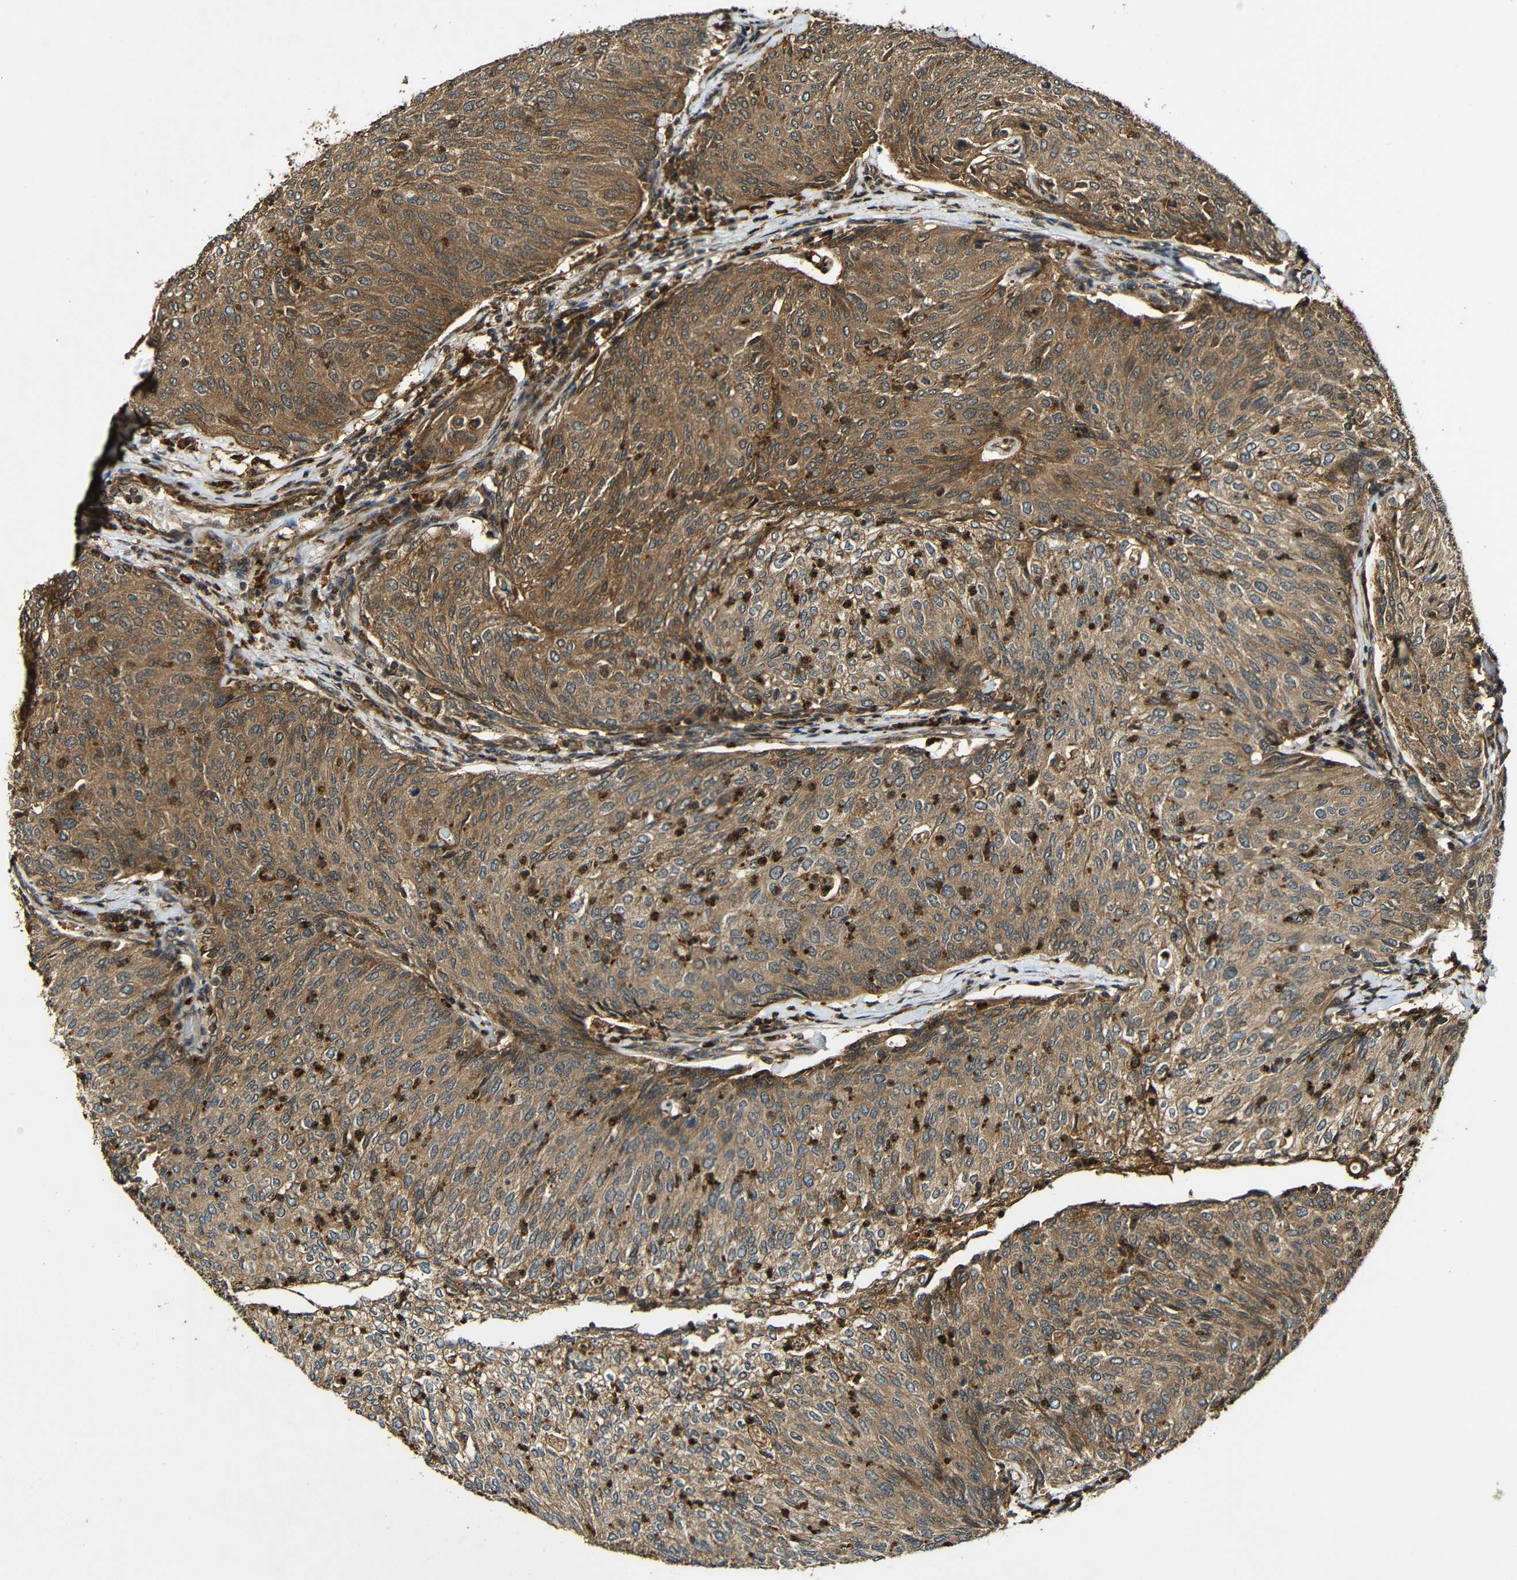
{"staining": {"intensity": "moderate", "quantity": ">75%", "location": "cytoplasmic/membranous"}, "tissue": "urothelial cancer", "cell_type": "Tumor cells", "image_type": "cancer", "snomed": [{"axis": "morphology", "description": "Urothelial carcinoma, Low grade"}, {"axis": "topography", "description": "Urinary bladder"}], "caption": "Protein expression analysis of human low-grade urothelial carcinoma reveals moderate cytoplasmic/membranous staining in approximately >75% of tumor cells.", "gene": "CASP8", "patient": {"sex": "female", "age": 79}}